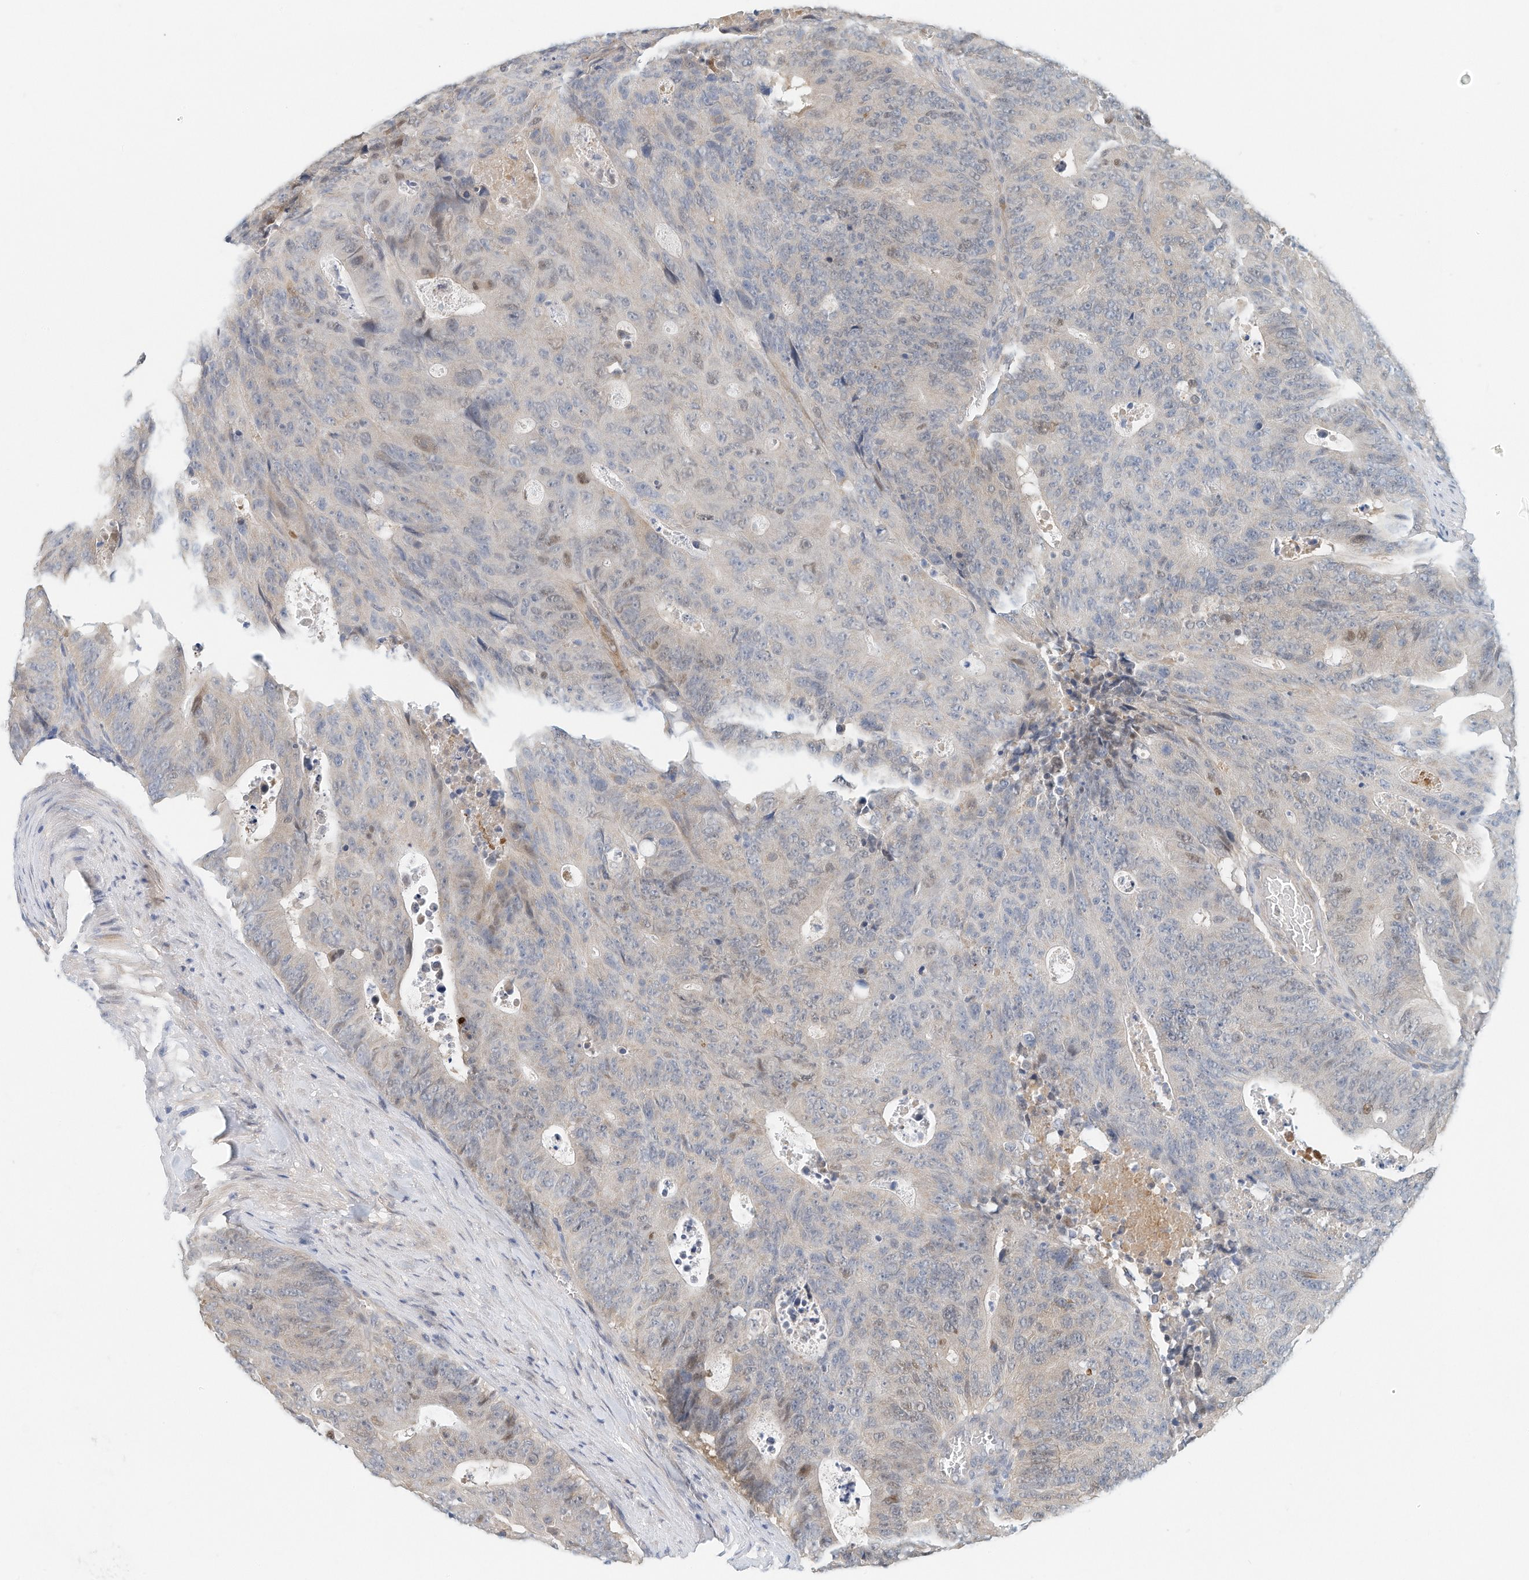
{"staining": {"intensity": "negative", "quantity": "none", "location": "none"}, "tissue": "colorectal cancer", "cell_type": "Tumor cells", "image_type": "cancer", "snomed": [{"axis": "morphology", "description": "Adenocarcinoma, NOS"}, {"axis": "topography", "description": "Colon"}], "caption": "The immunohistochemistry (IHC) micrograph has no significant expression in tumor cells of colorectal cancer tissue.", "gene": "ARHGAP28", "patient": {"sex": "male", "age": 87}}